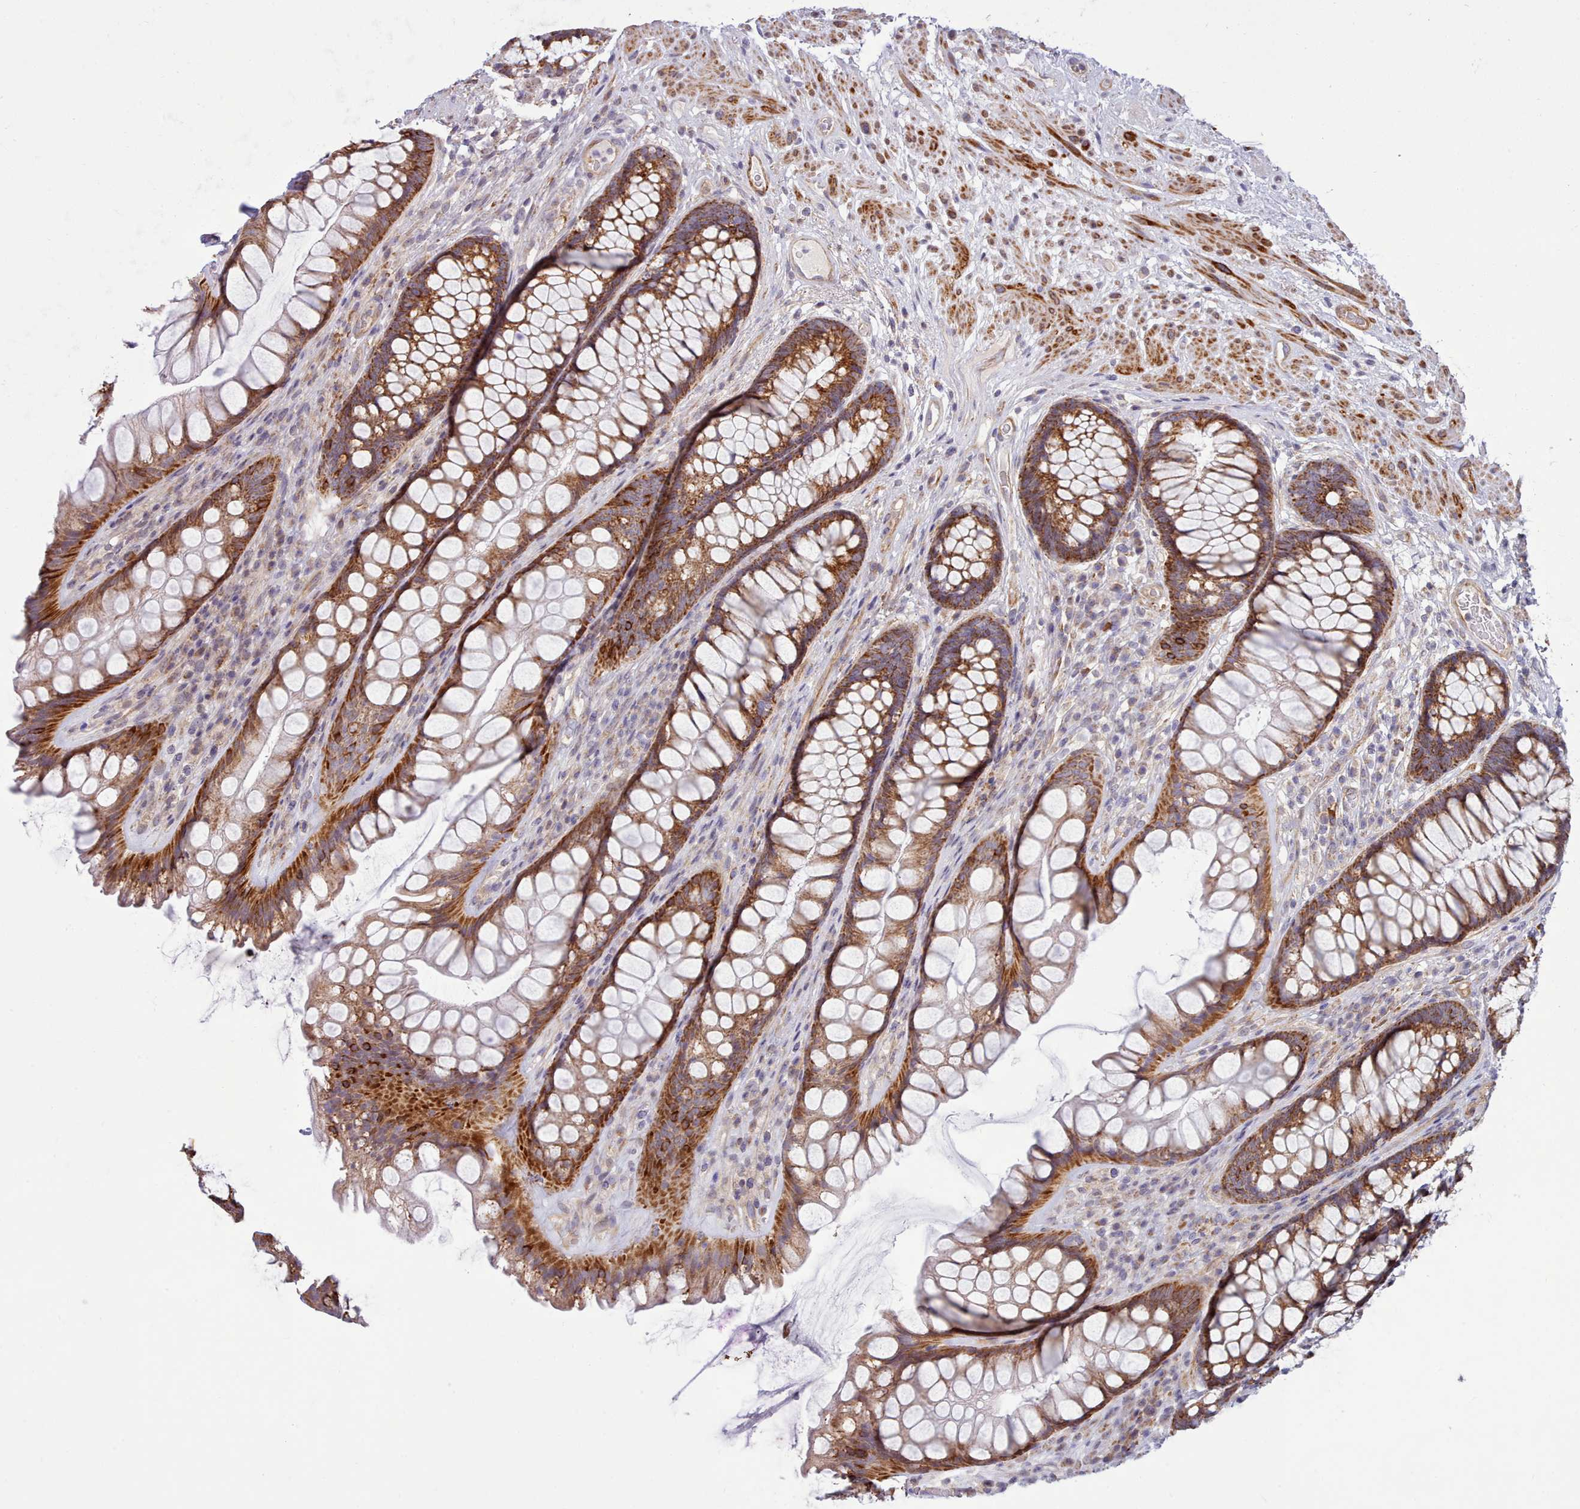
{"staining": {"intensity": "strong", "quantity": ">75%", "location": "cytoplasmic/membranous"}, "tissue": "rectum", "cell_type": "Glandular cells", "image_type": "normal", "snomed": [{"axis": "morphology", "description": "Normal tissue, NOS"}, {"axis": "topography", "description": "Rectum"}], "caption": "A photomicrograph of rectum stained for a protein exhibits strong cytoplasmic/membranous brown staining in glandular cells. (brown staining indicates protein expression, while blue staining denotes nuclei).", "gene": "MRPL21", "patient": {"sex": "male", "age": 74}}